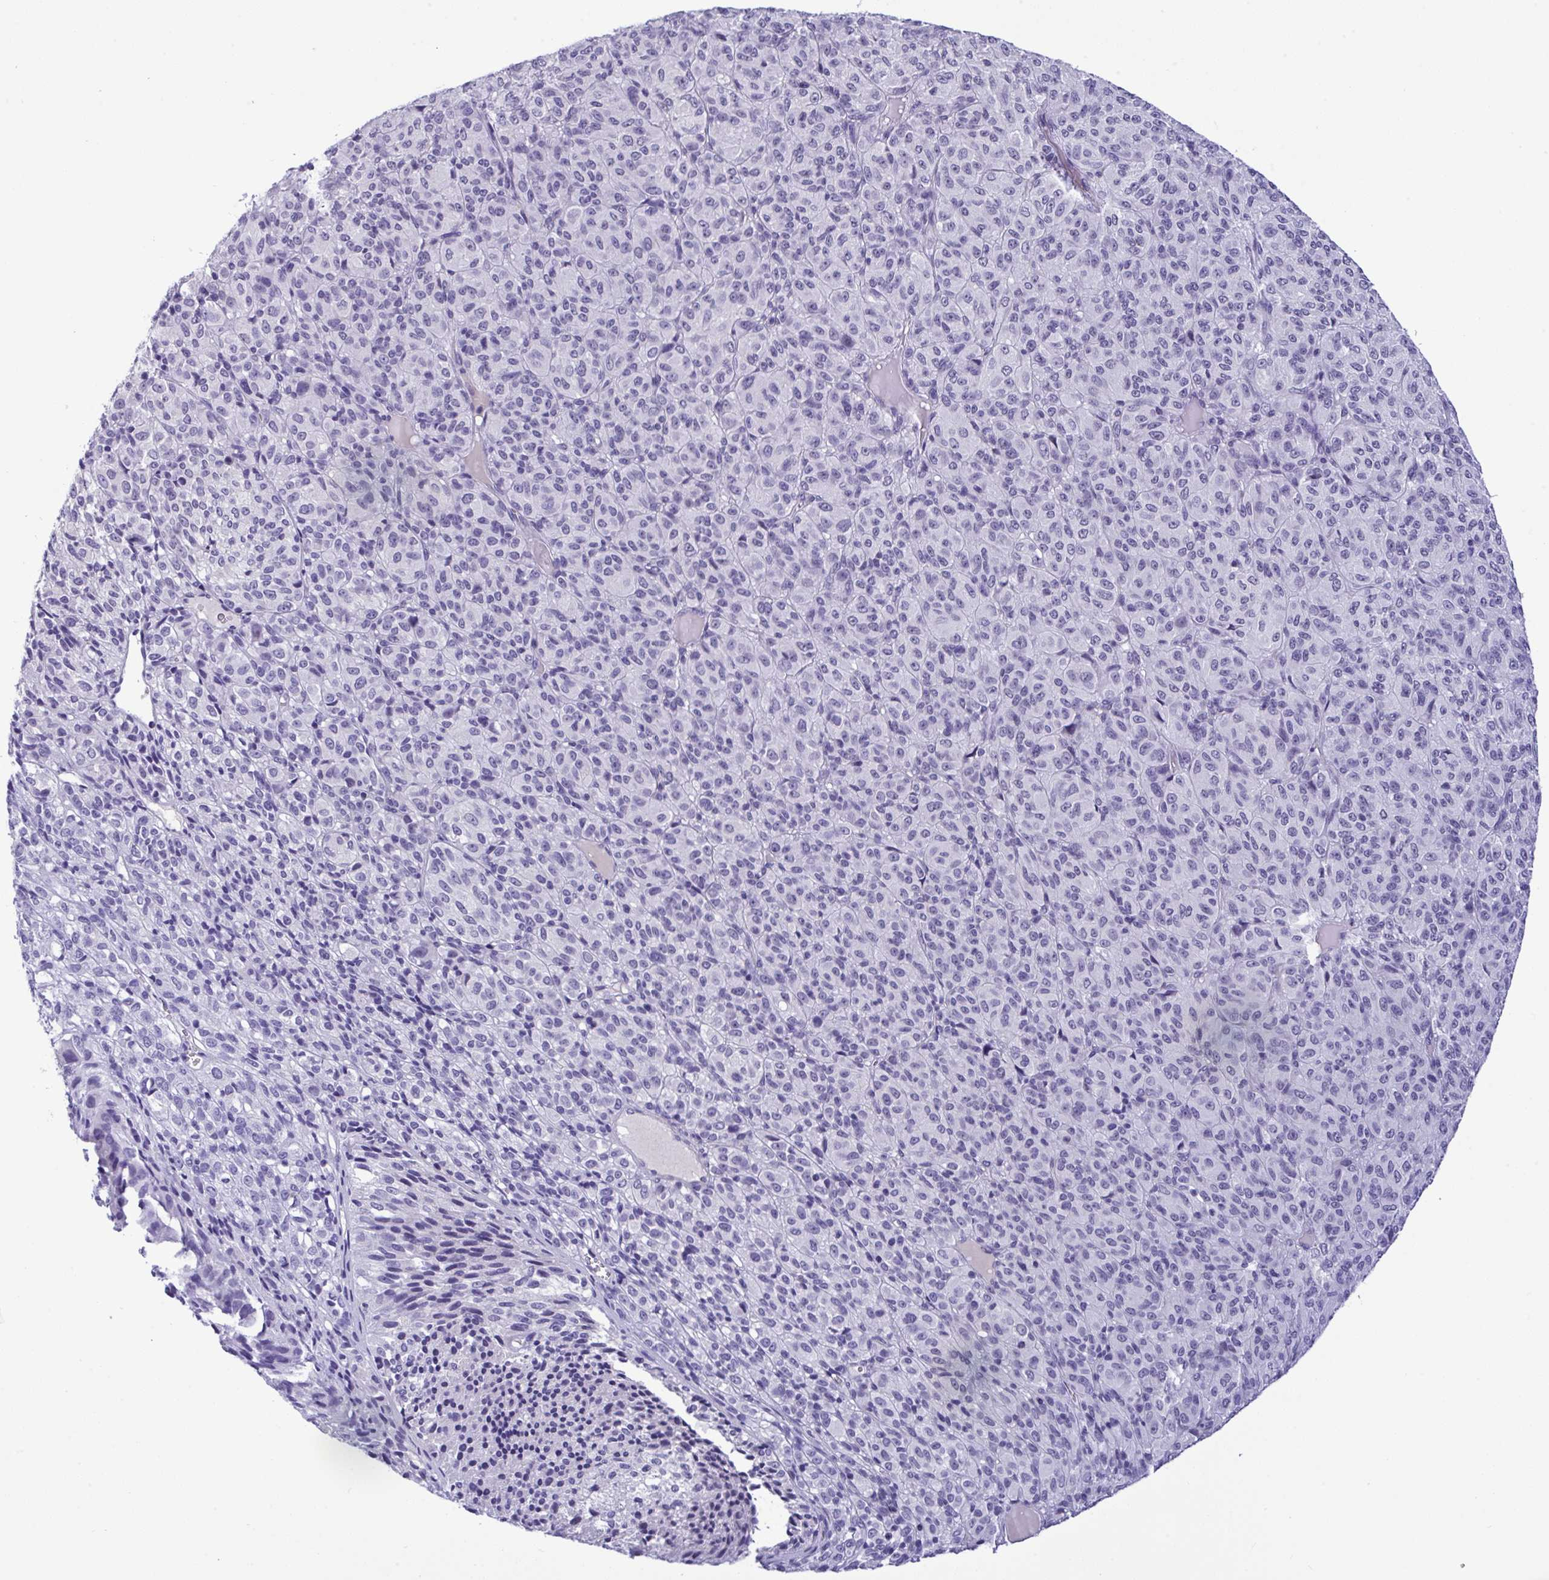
{"staining": {"intensity": "negative", "quantity": "none", "location": "none"}, "tissue": "melanoma", "cell_type": "Tumor cells", "image_type": "cancer", "snomed": [{"axis": "morphology", "description": "Malignant melanoma, Metastatic site"}, {"axis": "topography", "description": "Brain"}], "caption": "Immunohistochemical staining of human melanoma displays no significant expression in tumor cells.", "gene": "YBX2", "patient": {"sex": "female", "age": 56}}